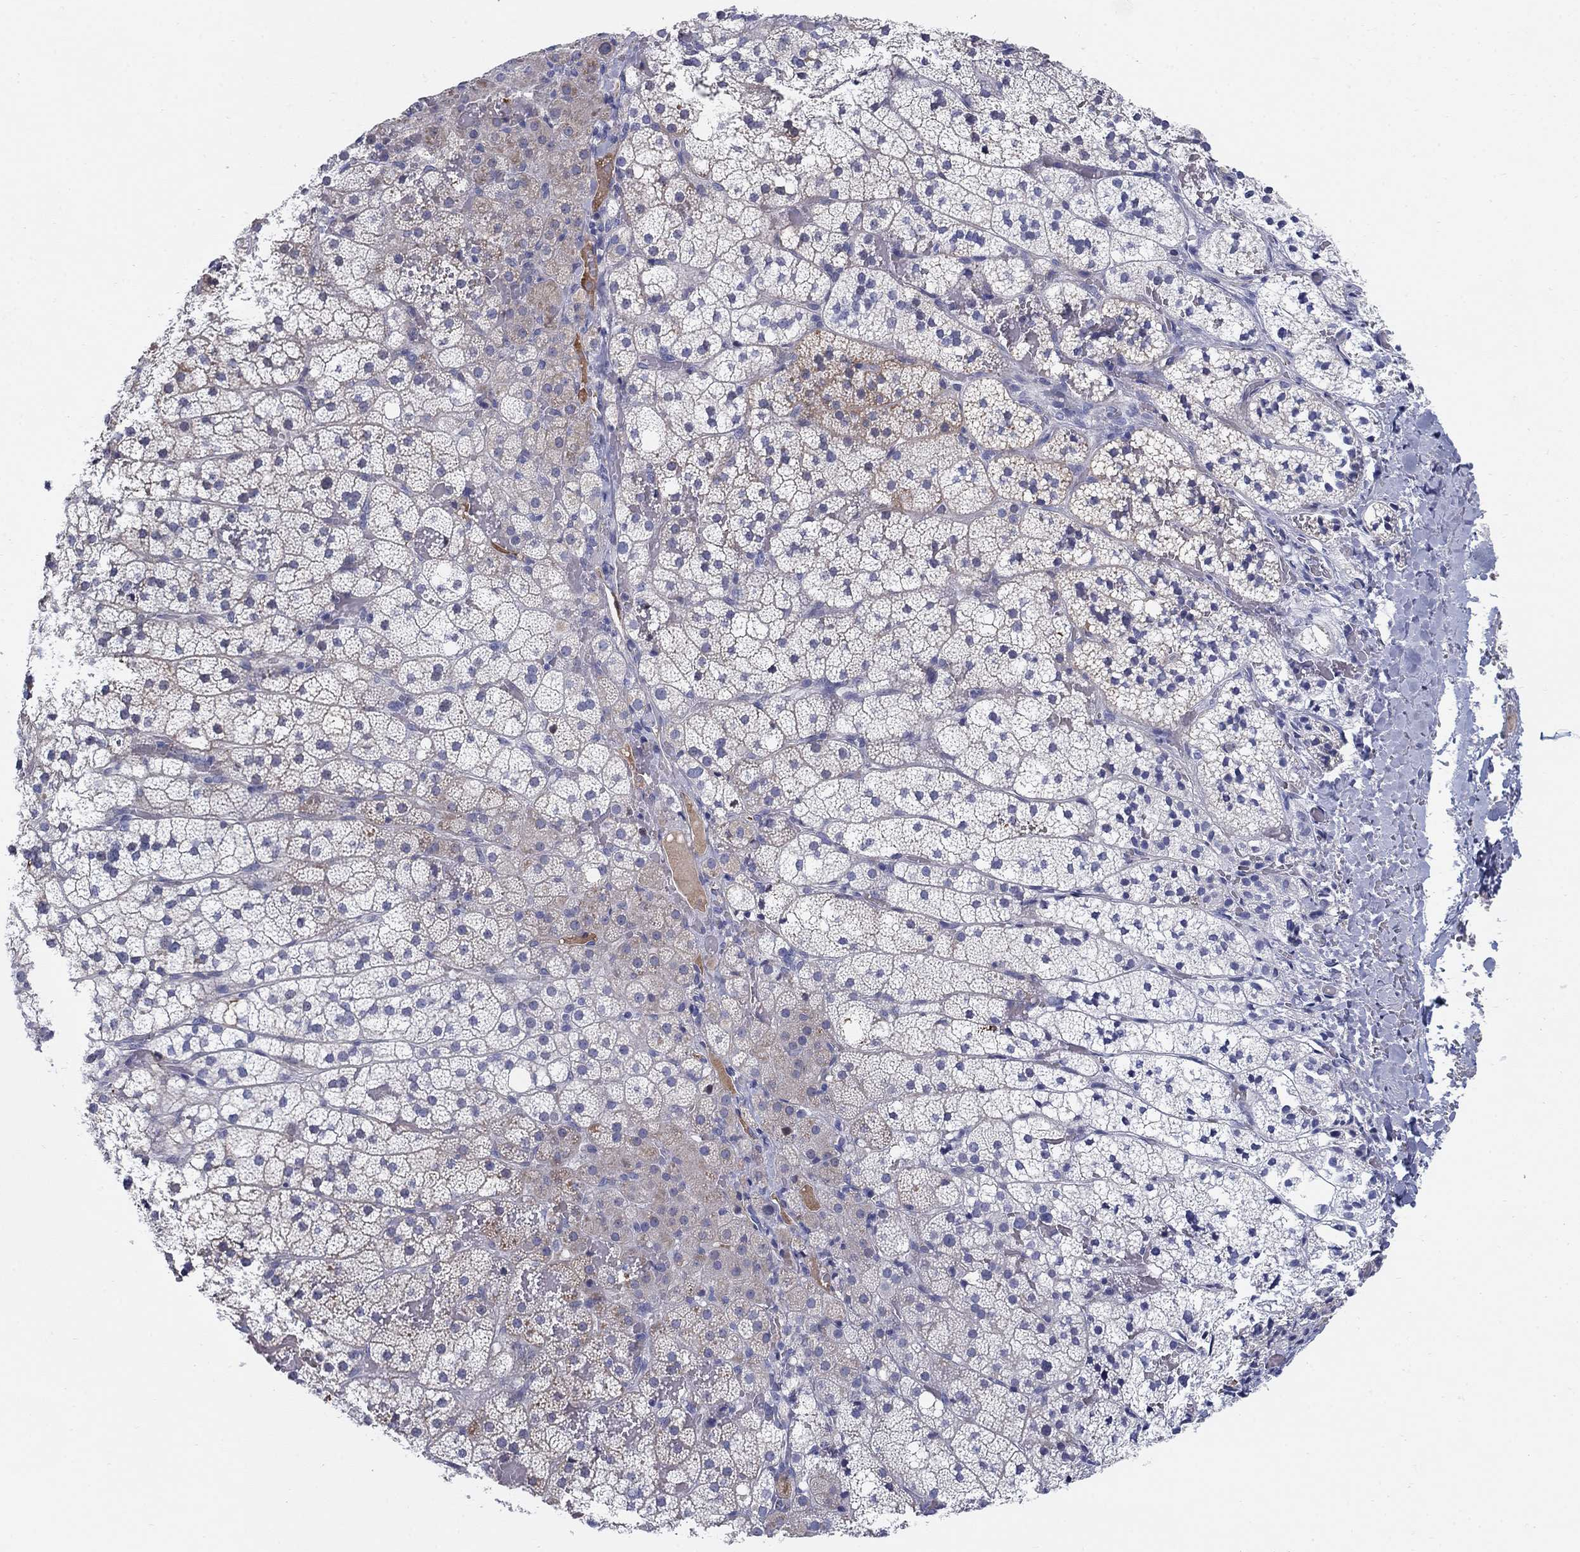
{"staining": {"intensity": "weak", "quantity": "<25%", "location": "cytoplasmic/membranous"}, "tissue": "adrenal gland", "cell_type": "Glandular cells", "image_type": "normal", "snomed": [{"axis": "morphology", "description": "Normal tissue, NOS"}, {"axis": "topography", "description": "Adrenal gland"}], "caption": "High magnification brightfield microscopy of normal adrenal gland stained with DAB (3,3'-diaminobenzidine) (brown) and counterstained with hematoxylin (blue): glandular cells show no significant expression. (Immunohistochemistry (ihc), brightfield microscopy, high magnification).", "gene": "HEATR4", "patient": {"sex": "male", "age": 53}}